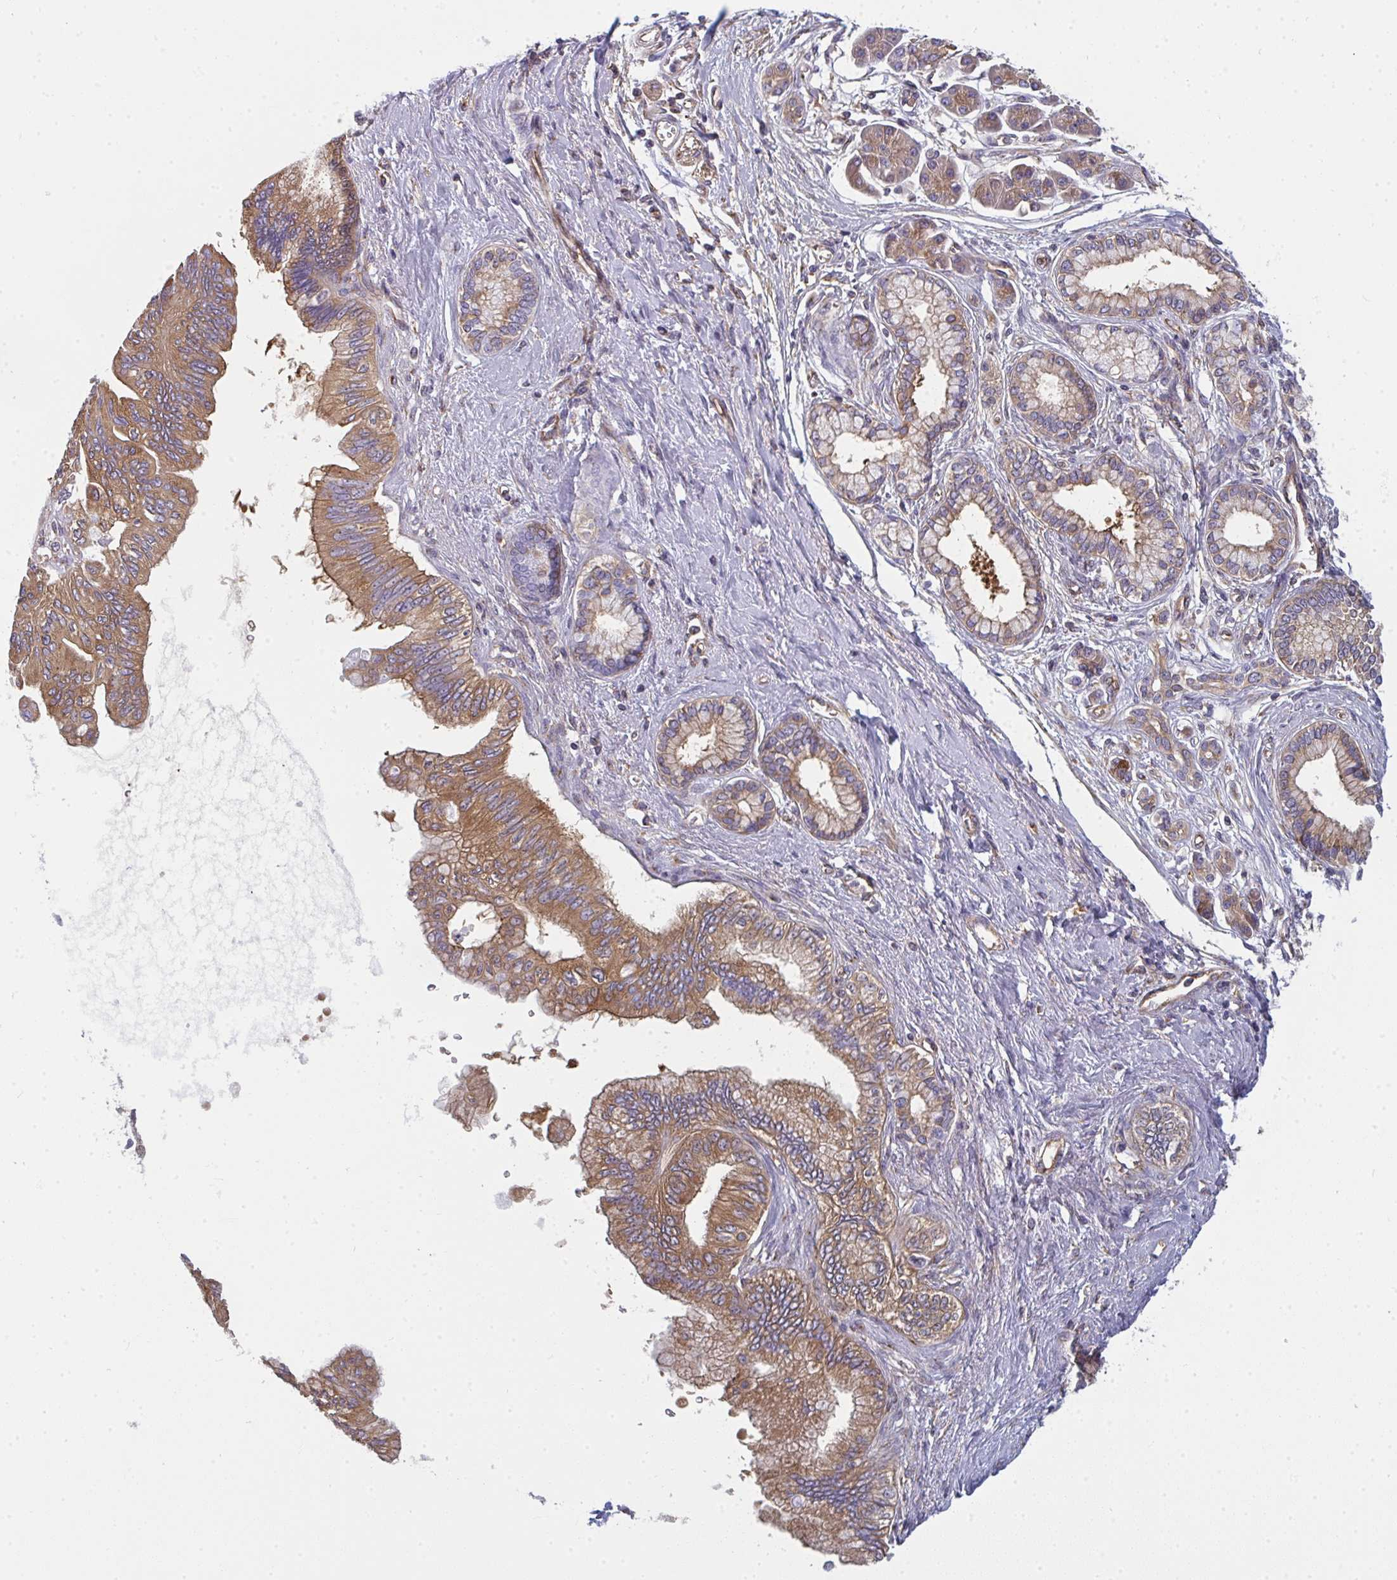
{"staining": {"intensity": "moderate", "quantity": ">75%", "location": "cytoplasmic/membranous"}, "tissue": "pancreatic cancer", "cell_type": "Tumor cells", "image_type": "cancer", "snomed": [{"axis": "morphology", "description": "Adenocarcinoma, NOS"}, {"axis": "topography", "description": "Pancreas"}], "caption": "DAB (3,3'-diaminobenzidine) immunohistochemical staining of human pancreatic cancer (adenocarcinoma) displays moderate cytoplasmic/membranous protein expression in about >75% of tumor cells.", "gene": "DYNC1I2", "patient": {"sex": "female", "age": 77}}